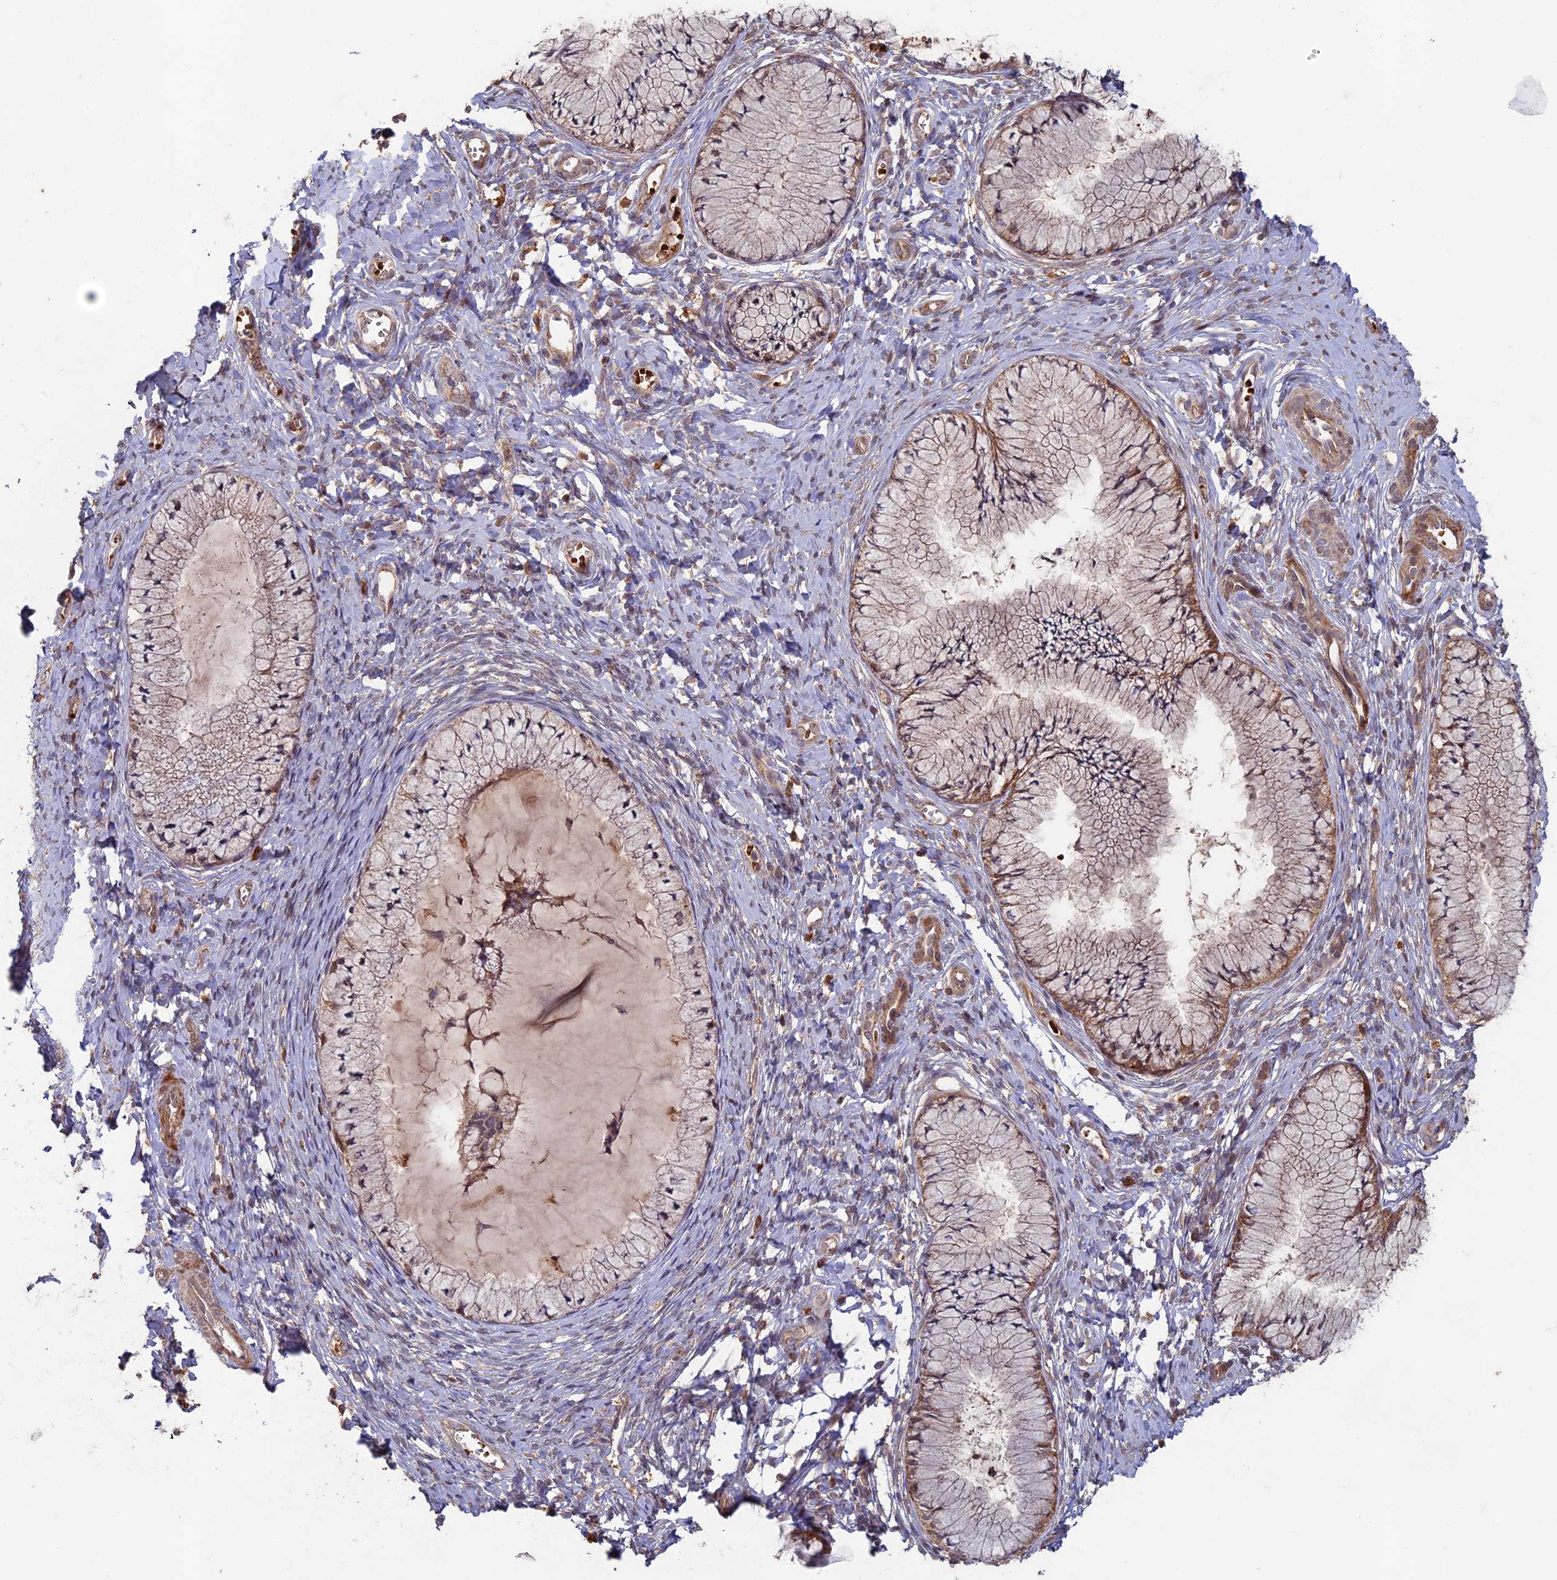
{"staining": {"intensity": "moderate", "quantity": "25%-75%", "location": "cytoplasmic/membranous"}, "tissue": "cervix", "cell_type": "Glandular cells", "image_type": "normal", "snomed": [{"axis": "morphology", "description": "Normal tissue, NOS"}, {"axis": "topography", "description": "Cervix"}], "caption": "Immunohistochemistry staining of unremarkable cervix, which reveals medium levels of moderate cytoplasmic/membranous positivity in about 25%-75% of glandular cells indicating moderate cytoplasmic/membranous protein expression. The staining was performed using DAB (brown) for protein detection and nuclei were counterstained in hematoxylin (blue).", "gene": "RCCD1", "patient": {"sex": "female", "age": 42}}